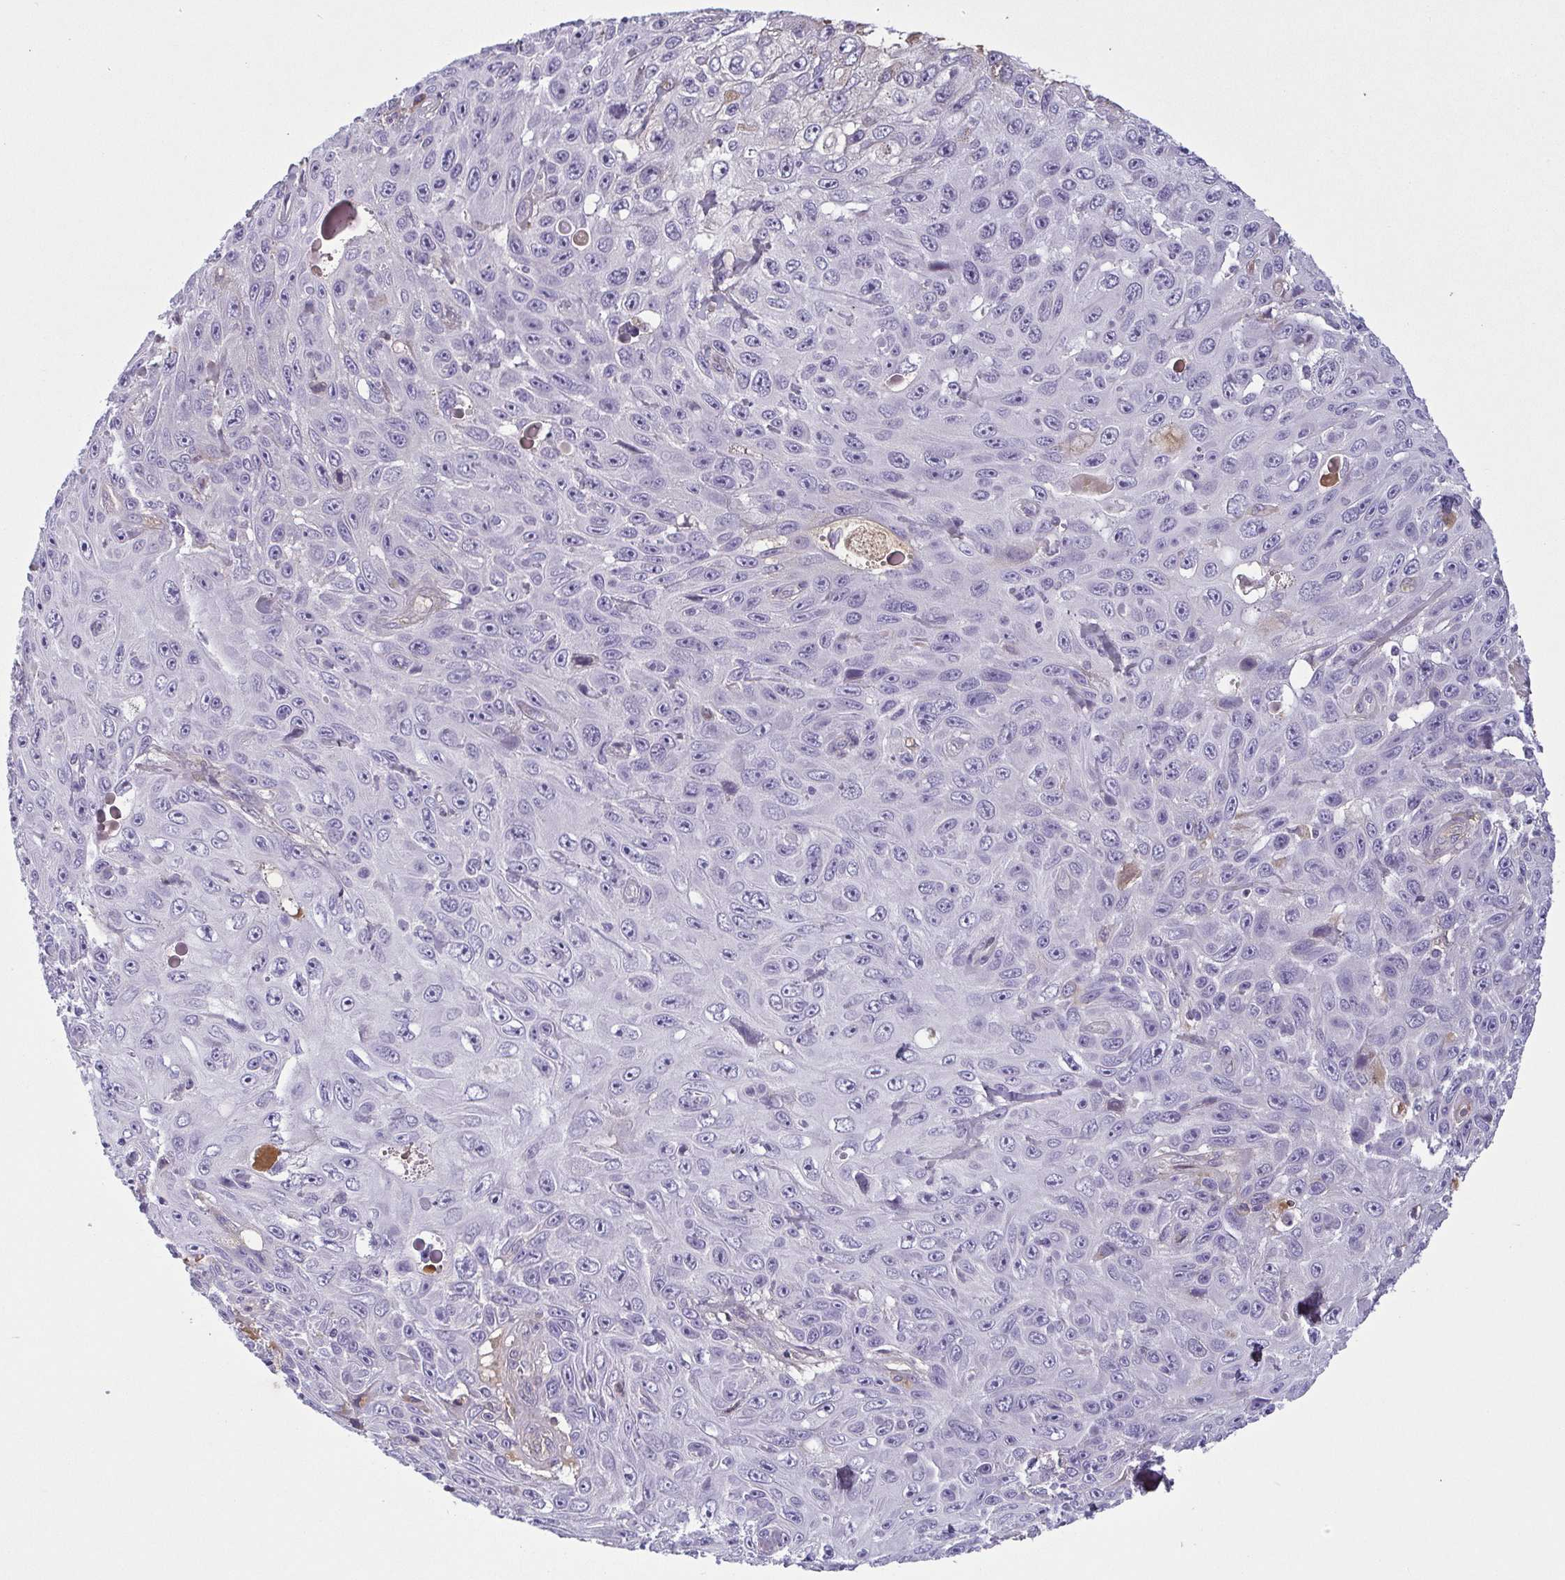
{"staining": {"intensity": "negative", "quantity": "none", "location": "none"}, "tissue": "skin cancer", "cell_type": "Tumor cells", "image_type": "cancer", "snomed": [{"axis": "morphology", "description": "Squamous cell carcinoma, NOS"}, {"axis": "topography", "description": "Skin"}], "caption": "Immunohistochemistry photomicrograph of skin cancer stained for a protein (brown), which exhibits no expression in tumor cells.", "gene": "ECM1", "patient": {"sex": "male", "age": 82}}